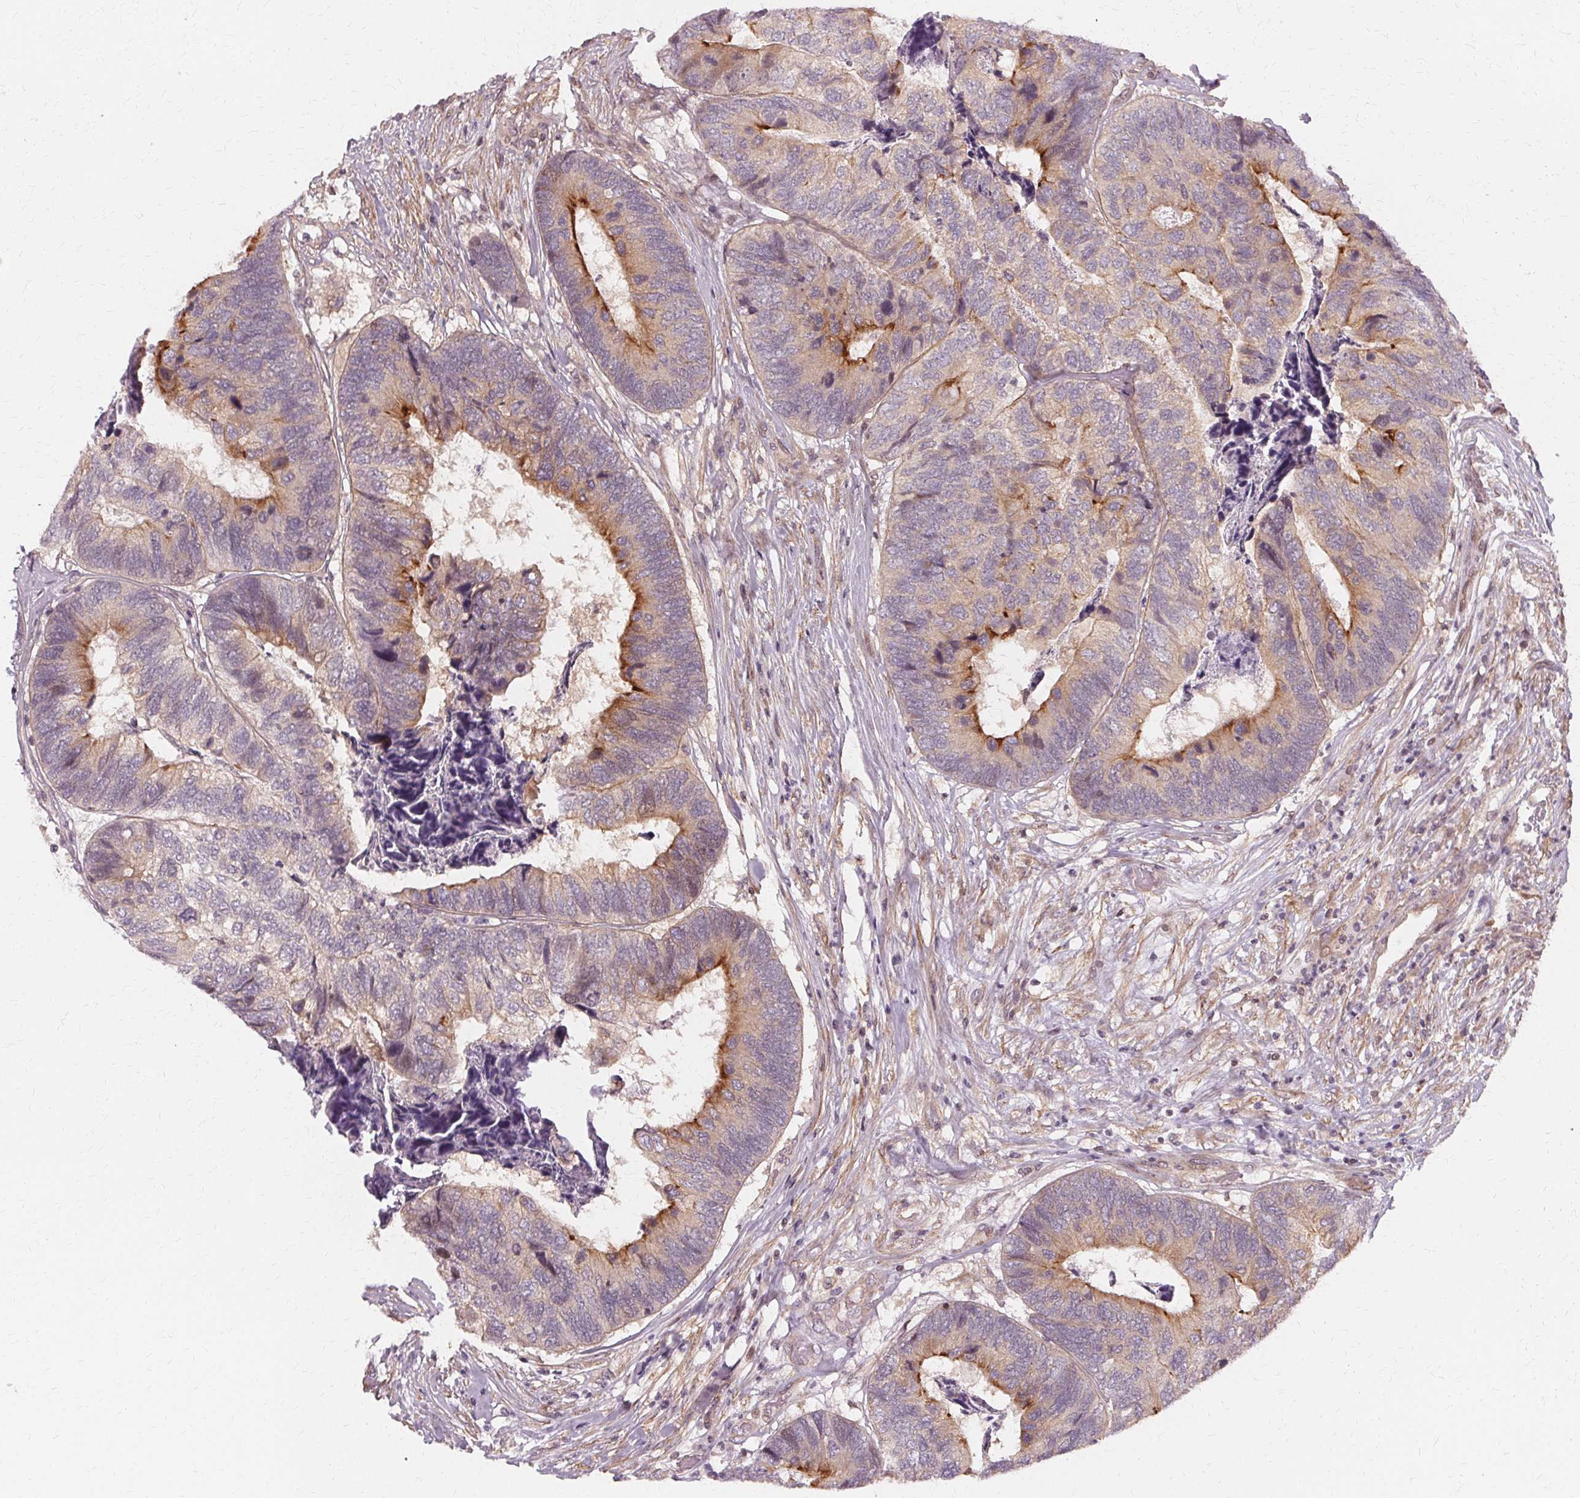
{"staining": {"intensity": "moderate", "quantity": "<25%", "location": "cytoplasmic/membranous"}, "tissue": "colorectal cancer", "cell_type": "Tumor cells", "image_type": "cancer", "snomed": [{"axis": "morphology", "description": "Adenocarcinoma, NOS"}, {"axis": "topography", "description": "Colon"}], "caption": "Moderate cytoplasmic/membranous expression is seen in approximately <25% of tumor cells in colorectal cancer (adenocarcinoma).", "gene": "USP8", "patient": {"sex": "female", "age": 67}}